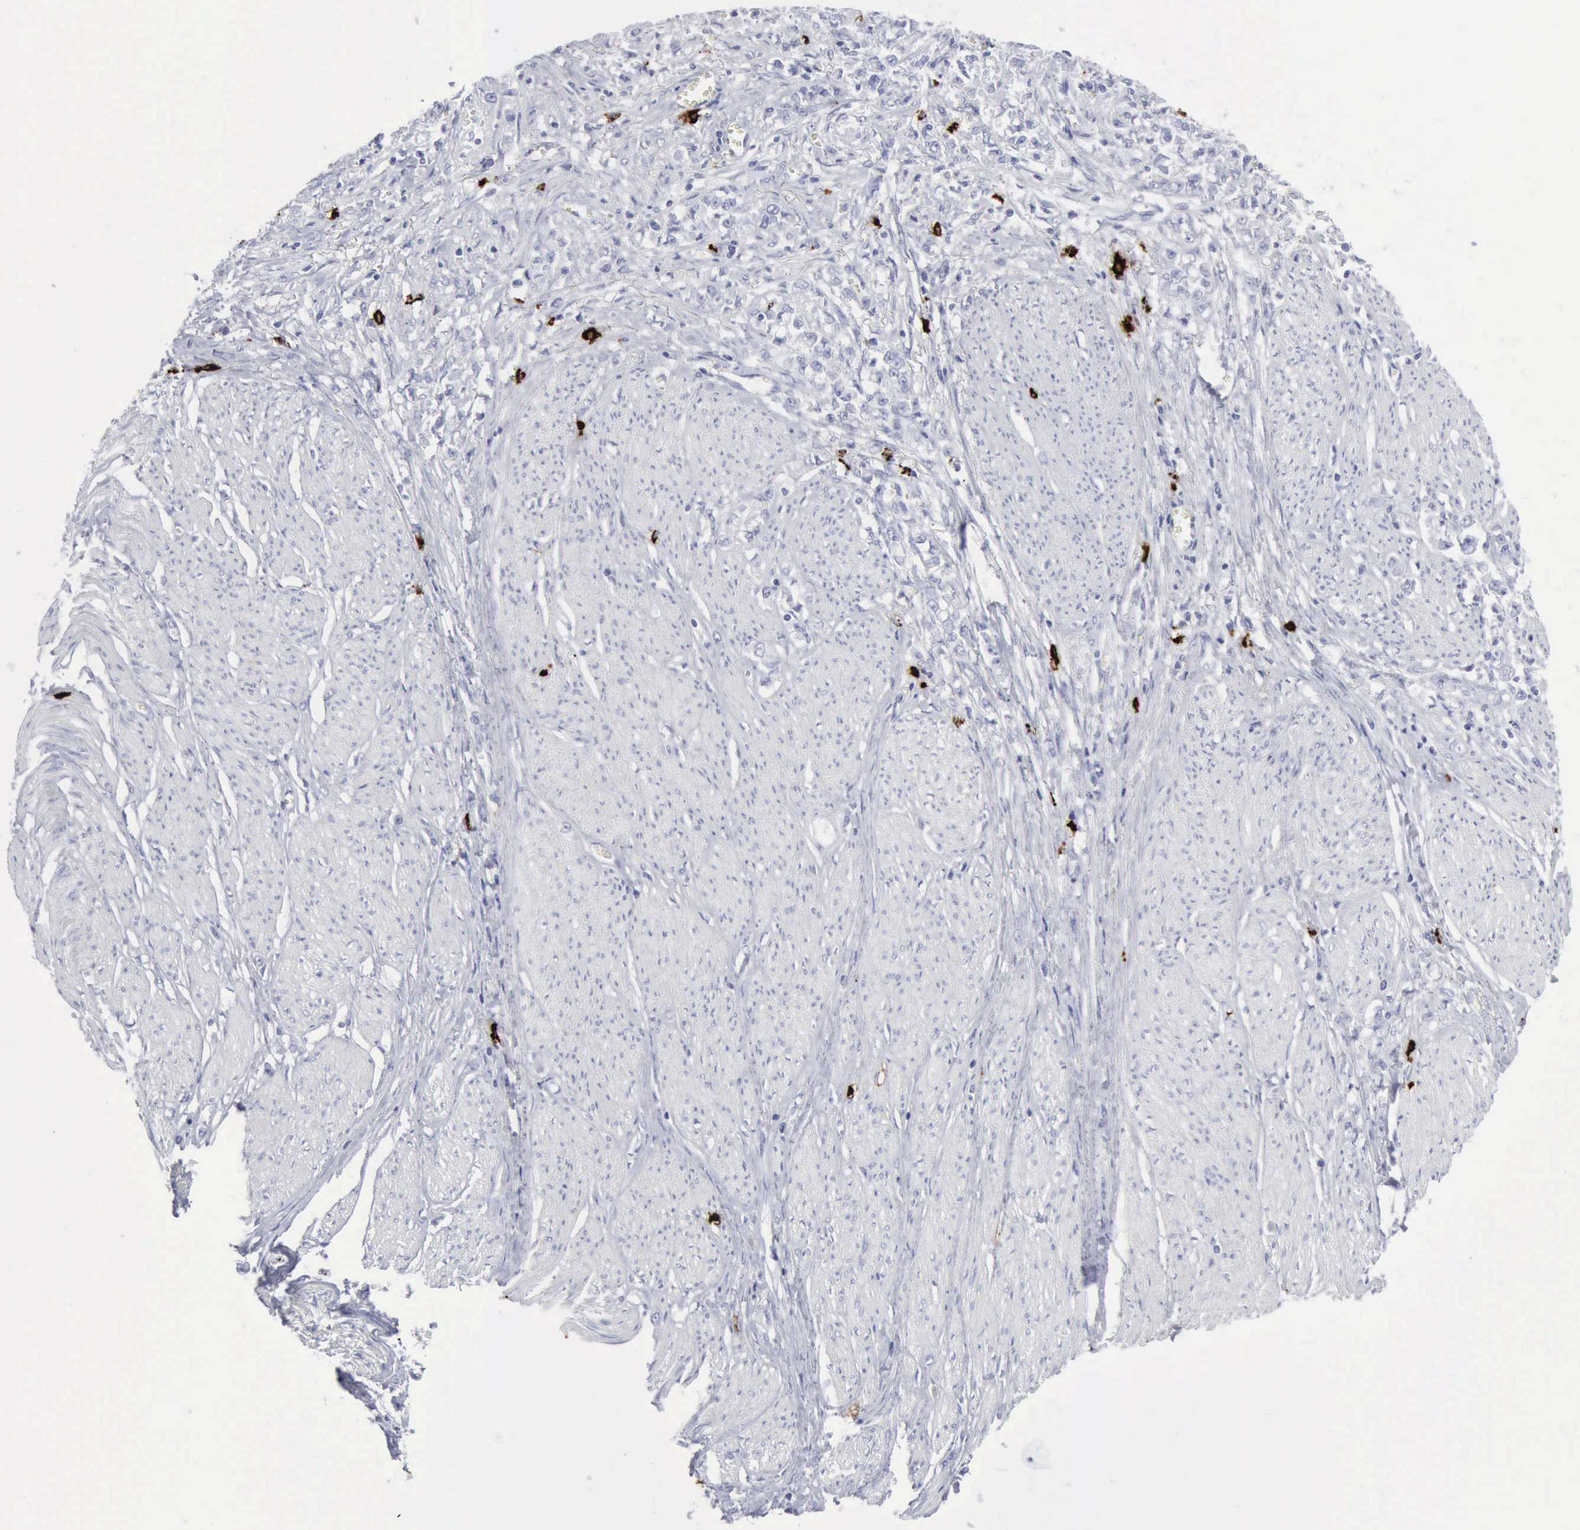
{"staining": {"intensity": "negative", "quantity": "none", "location": "none"}, "tissue": "stomach cancer", "cell_type": "Tumor cells", "image_type": "cancer", "snomed": [{"axis": "morphology", "description": "Adenocarcinoma, NOS"}, {"axis": "topography", "description": "Stomach"}], "caption": "An immunohistochemistry (IHC) photomicrograph of stomach adenocarcinoma is shown. There is no staining in tumor cells of stomach adenocarcinoma.", "gene": "CMA1", "patient": {"sex": "male", "age": 72}}